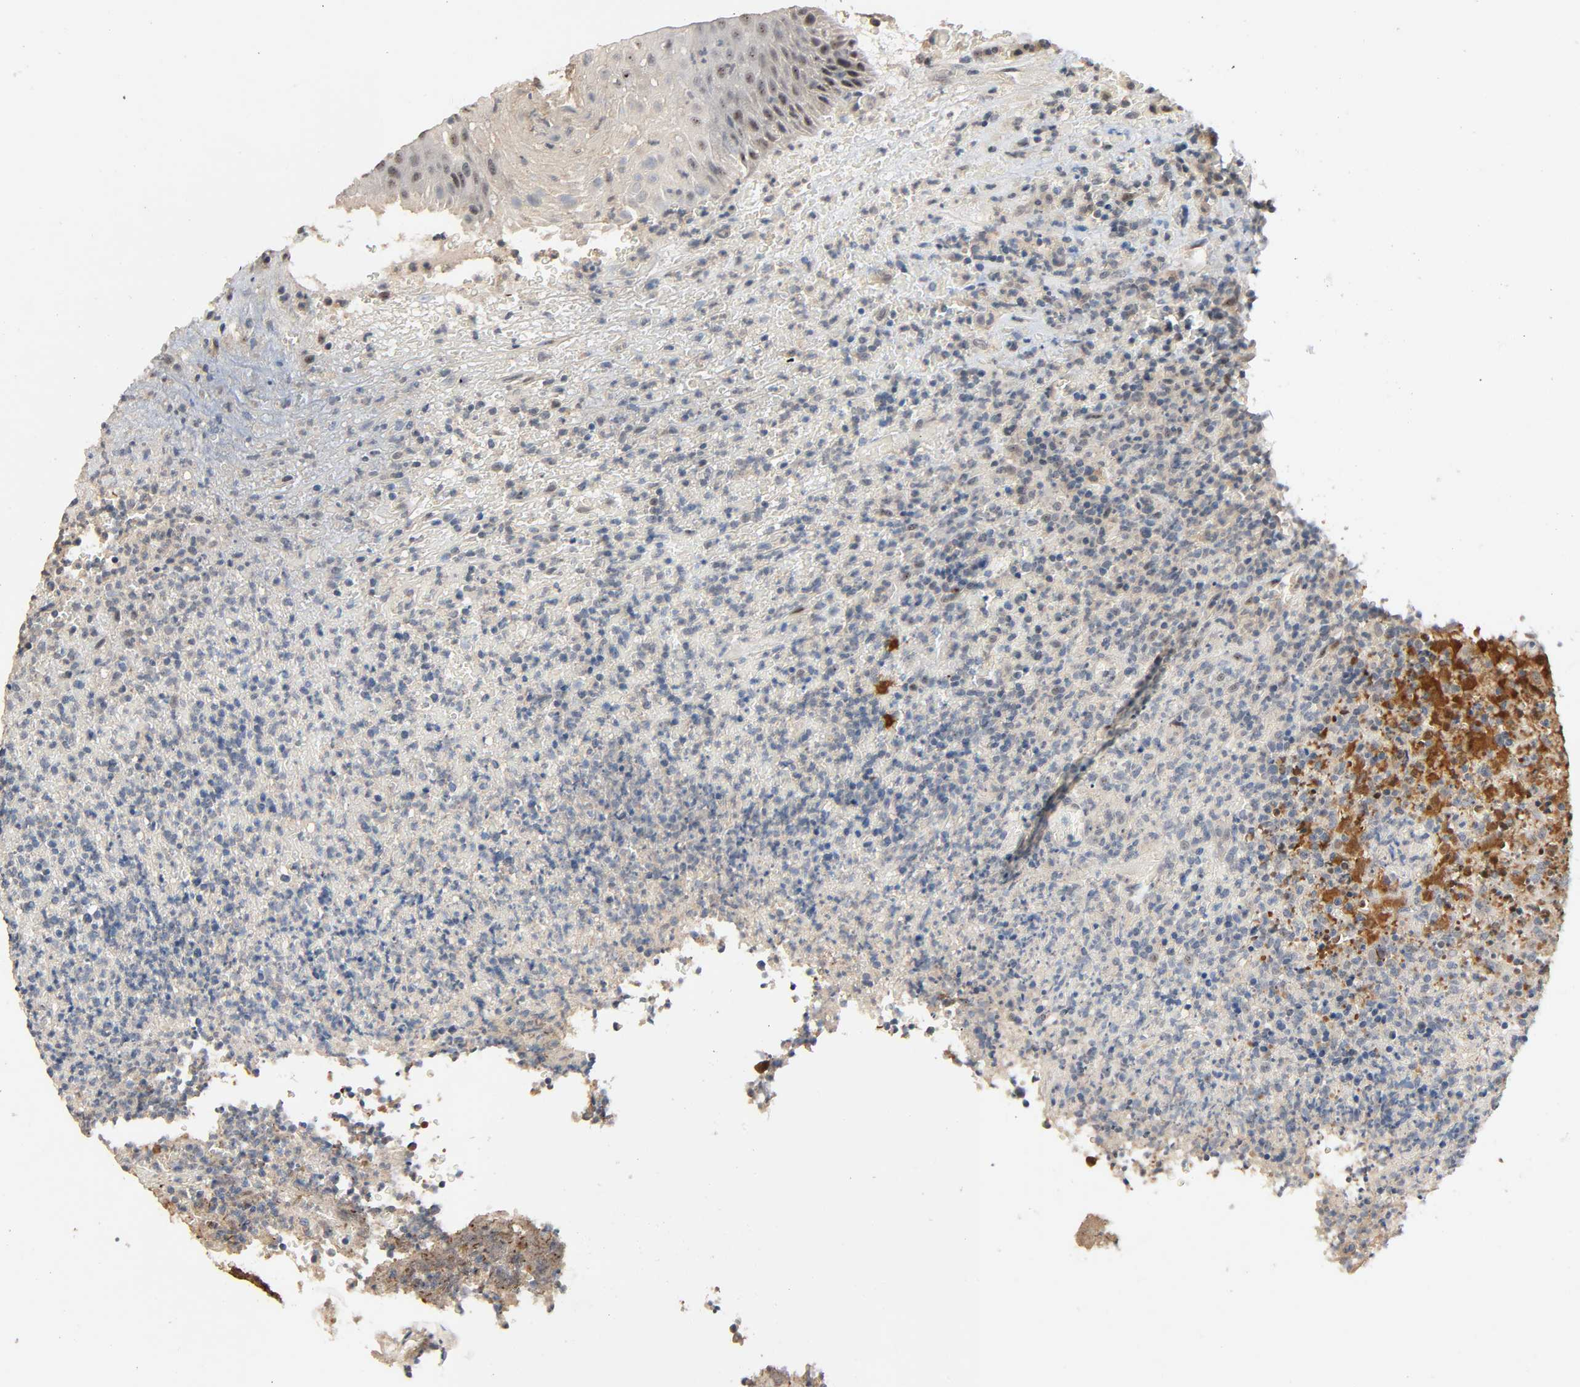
{"staining": {"intensity": "strong", "quantity": ">75%", "location": "cytoplasmic/membranous"}, "tissue": "lymphoma", "cell_type": "Tumor cells", "image_type": "cancer", "snomed": [{"axis": "morphology", "description": "Malignant lymphoma, non-Hodgkin's type, High grade"}, {"axis": "topography", "description": "Tonsil"}], "caption": "This image demonstrates high-grade malignant lymphoma, non-Hodgkin's type stained with immunohistochemistry (IHC) to label a protein in brown. The cytoplasmic/membranous of tumor cells show strong positivity for the protein. Nuclei are counter-stained blue.", "gene": "MAGEA8", "patient": {"sex": "female", "age": 36}}